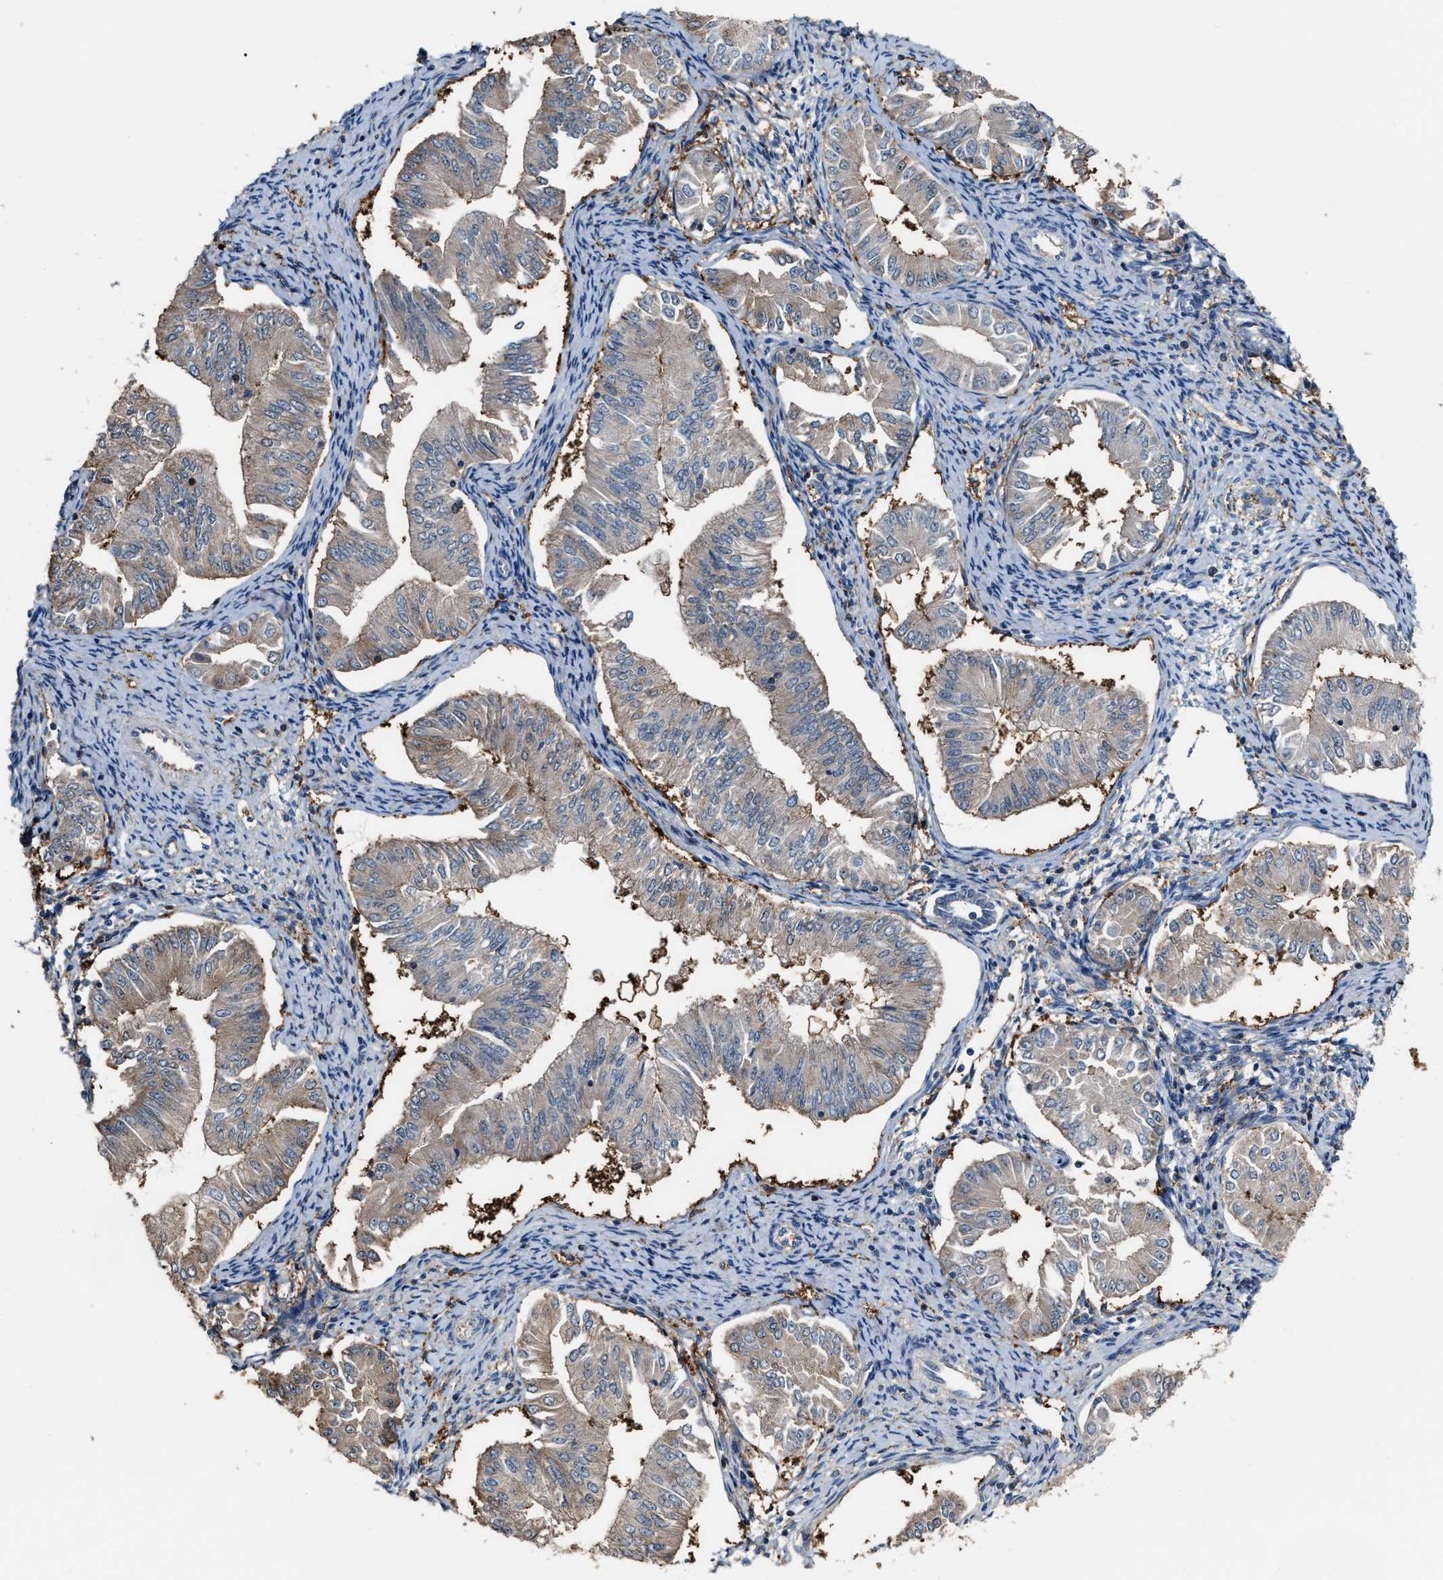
{"staining": {"intensity": "weak", "quantity": "<25%", "location": "cytoplasmic/membranous"}, "tissue": "endometrial cancer", "cell_type": "Tumor cells", "image_type": "cancer", "snomed": [{"axis": "morphology", "description": "Normal tissue, NOS"}, {"axis": "morphology", "description": "Adenocarcinoma, NOS"}, {"axis": "topography", "description": "Endometrium"}], "caption": "Endometrial cancer was stained to show a protein in brown. There is no significant staining in tumor cells.", "gene": "MTPN", "patient": {"sex": "female", "age": 53}}